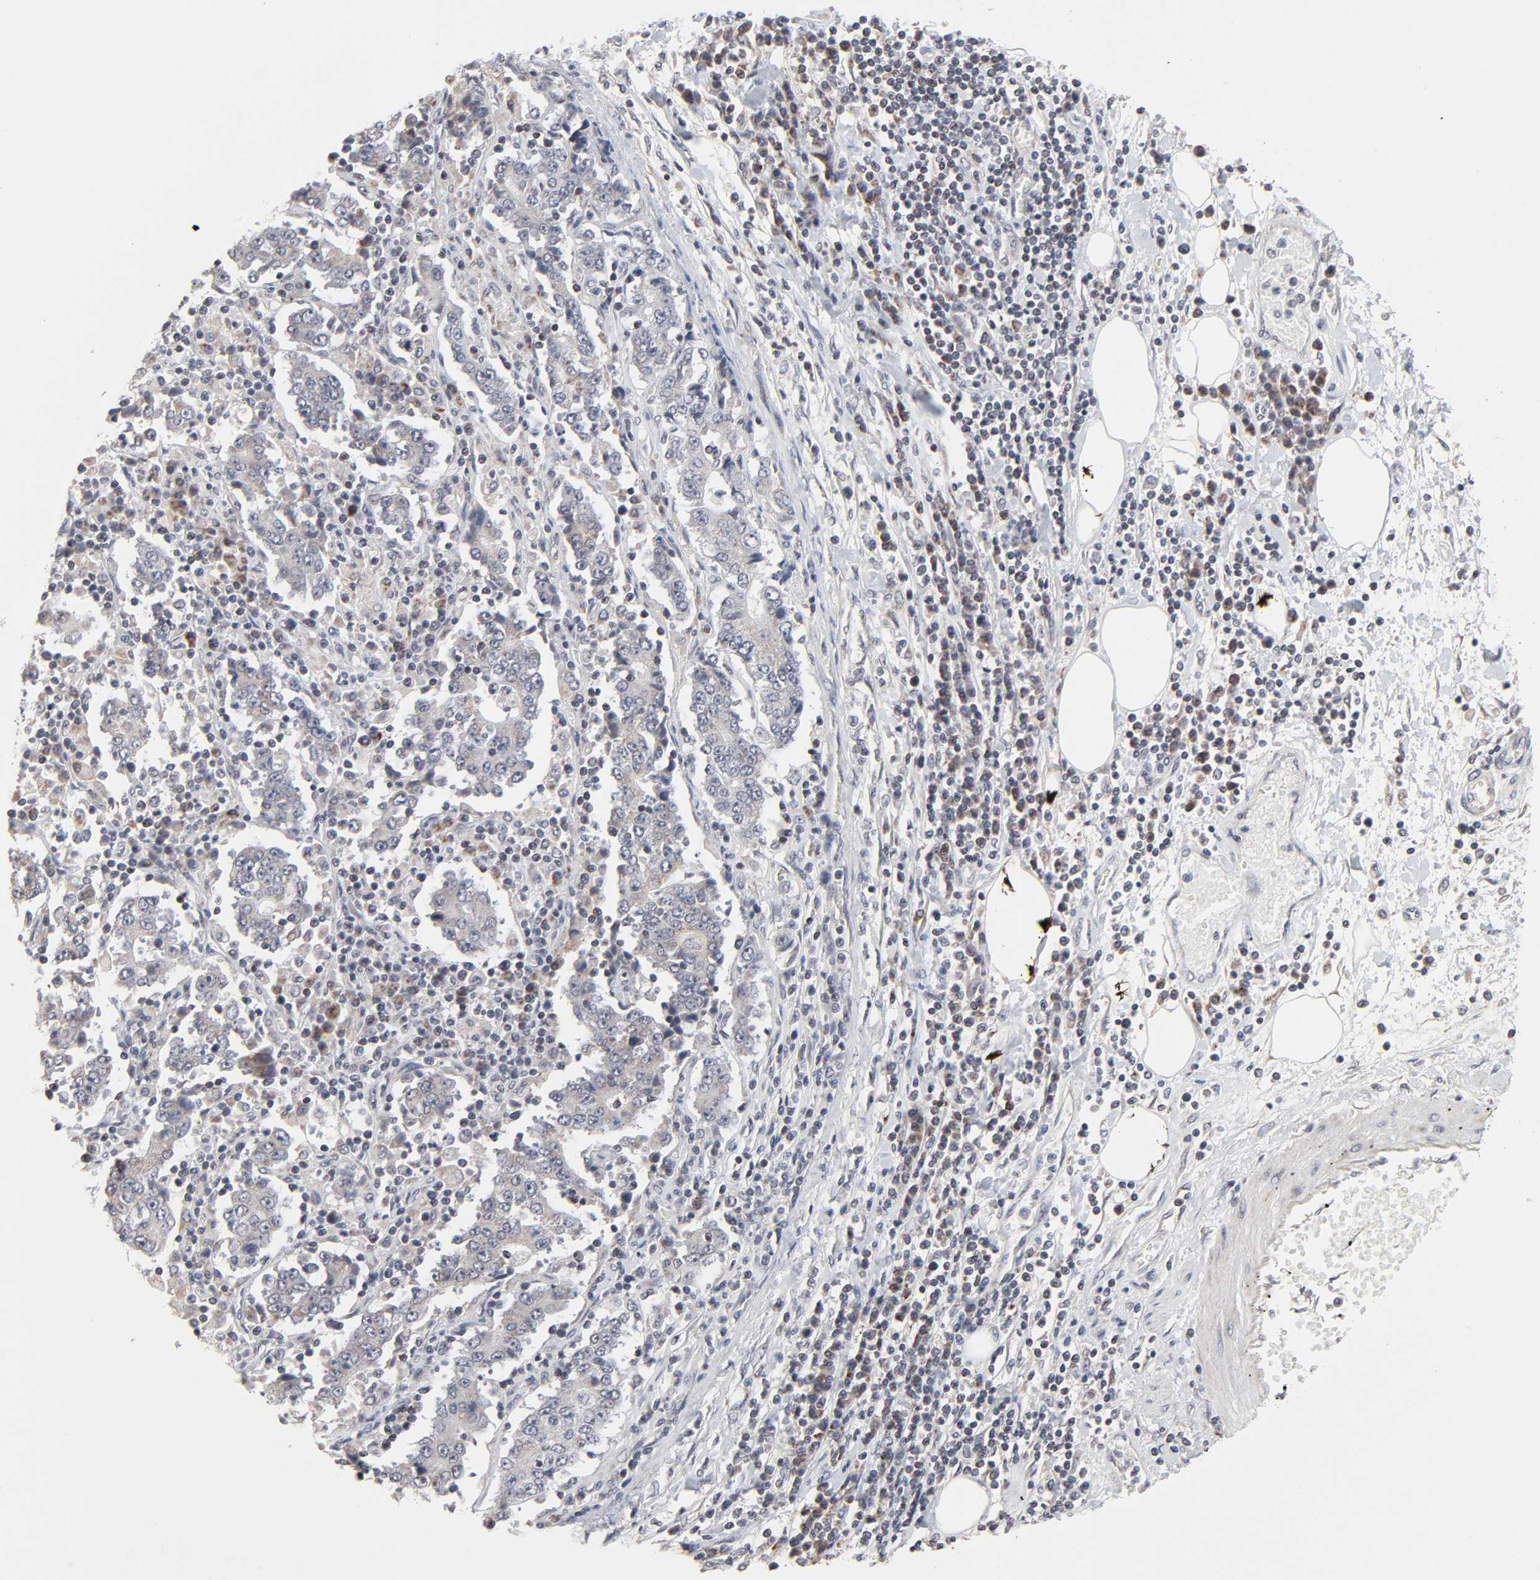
{"staining": {"intensity": "weak", "quantity": ">75%", "location": "cytoplasmic/membranous"}, "tissue": "stomach cancer", "cell_type": "Tumor cells", "image_type": "cancer", "snomed": [{"axis": "morphology", "description": "Normal tissue, NOS"}, {"axis": "morphology", "description": "Adenocarcinoma, NOS"}, {"axis": "topography", "description": "Stomach, upper"}, {"axis": "topography", "description": "Stomach"}], "caption": "IHC (DAB) staining of adenocarcinoma (stomach) demonstrates weak cytoplasmic/membranous protein expression in approximately >75% of tumor cells.", "gene": "AUH", "patient": {"sex": "male", "age": 59}}